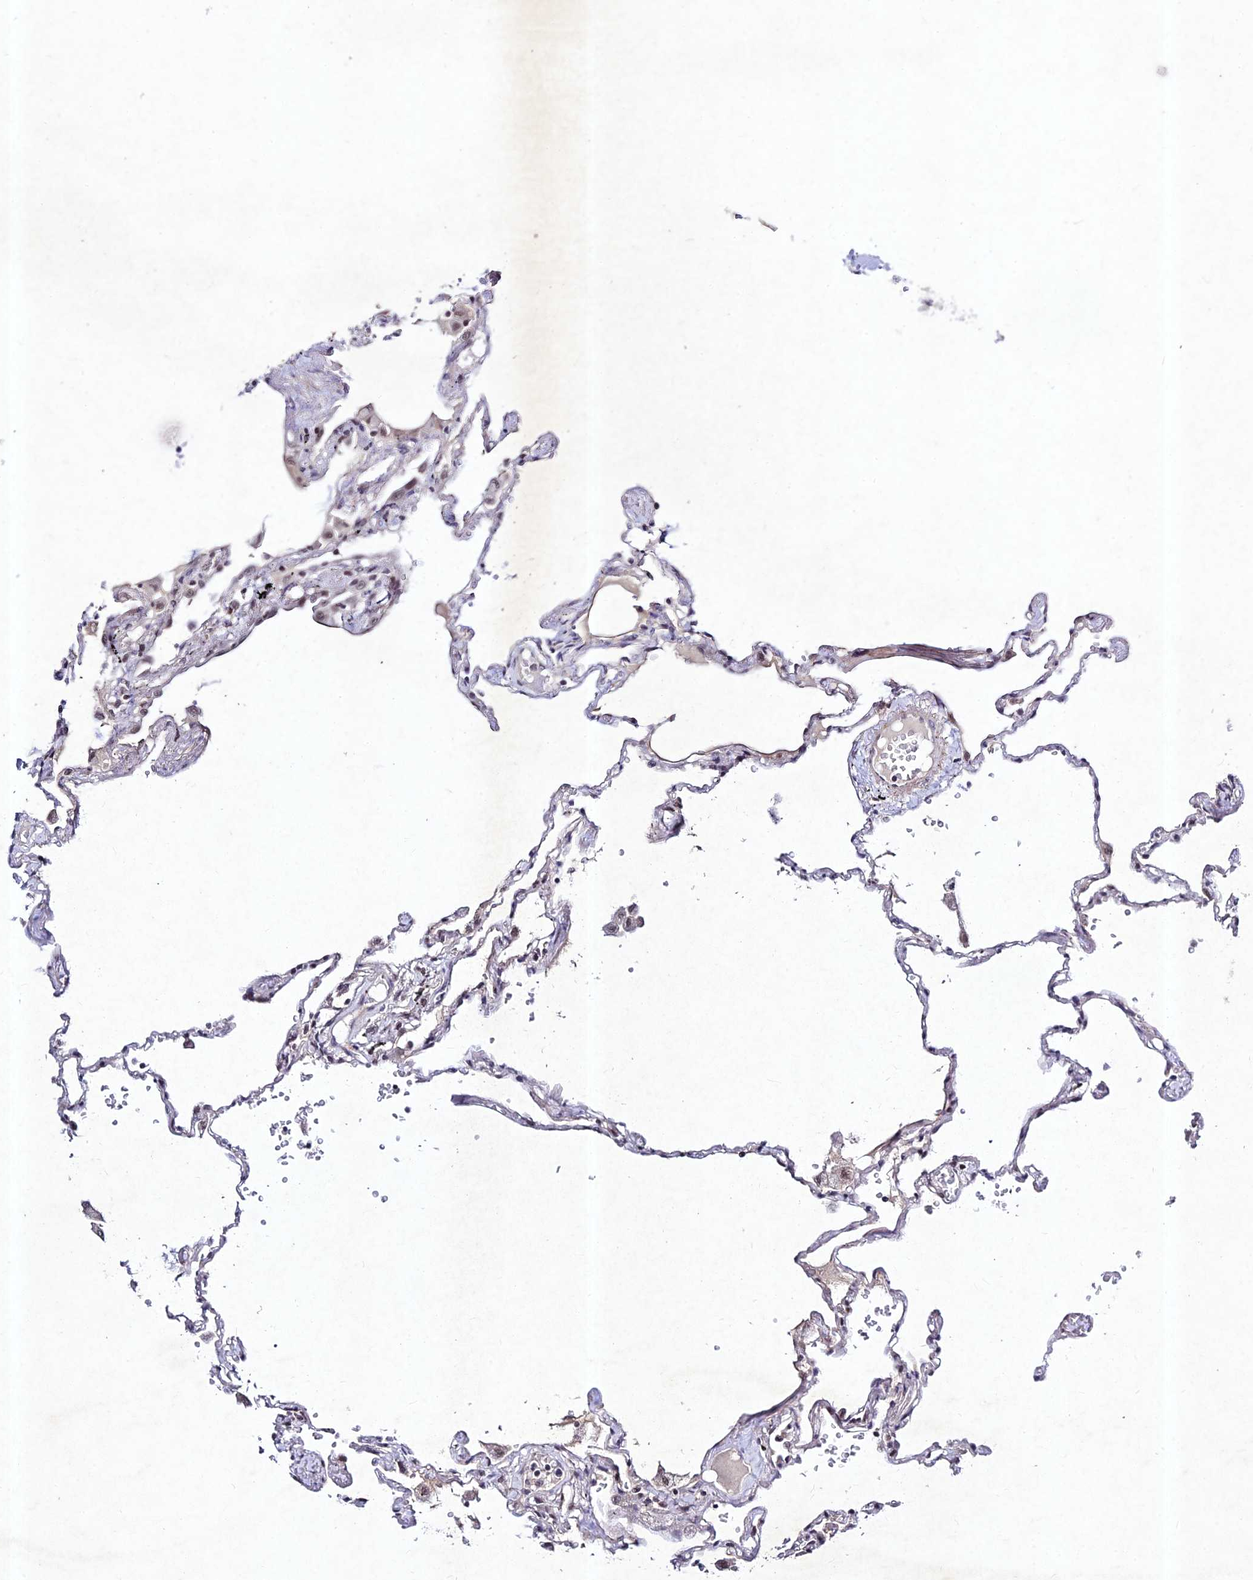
{"staining": {"intensity": "moderate", "quantity": "25%-75%", "location": "nuclear"}, "tissue": "lung", "cell_type": "Alveolar cells", "image_type": "normal", "snomed": [{"axis": "morphology", "description": "Normal tissue, NOS"}, {"axis": "topography", "description": "Lung"}], "caption": "Human lung stained for a protein (brown) exhibits moderate nuclear positive expression in about 25%-75% of alveolar cells.", "gene": "RAVER1", "patient": {"sex": "female", "age": 67}}